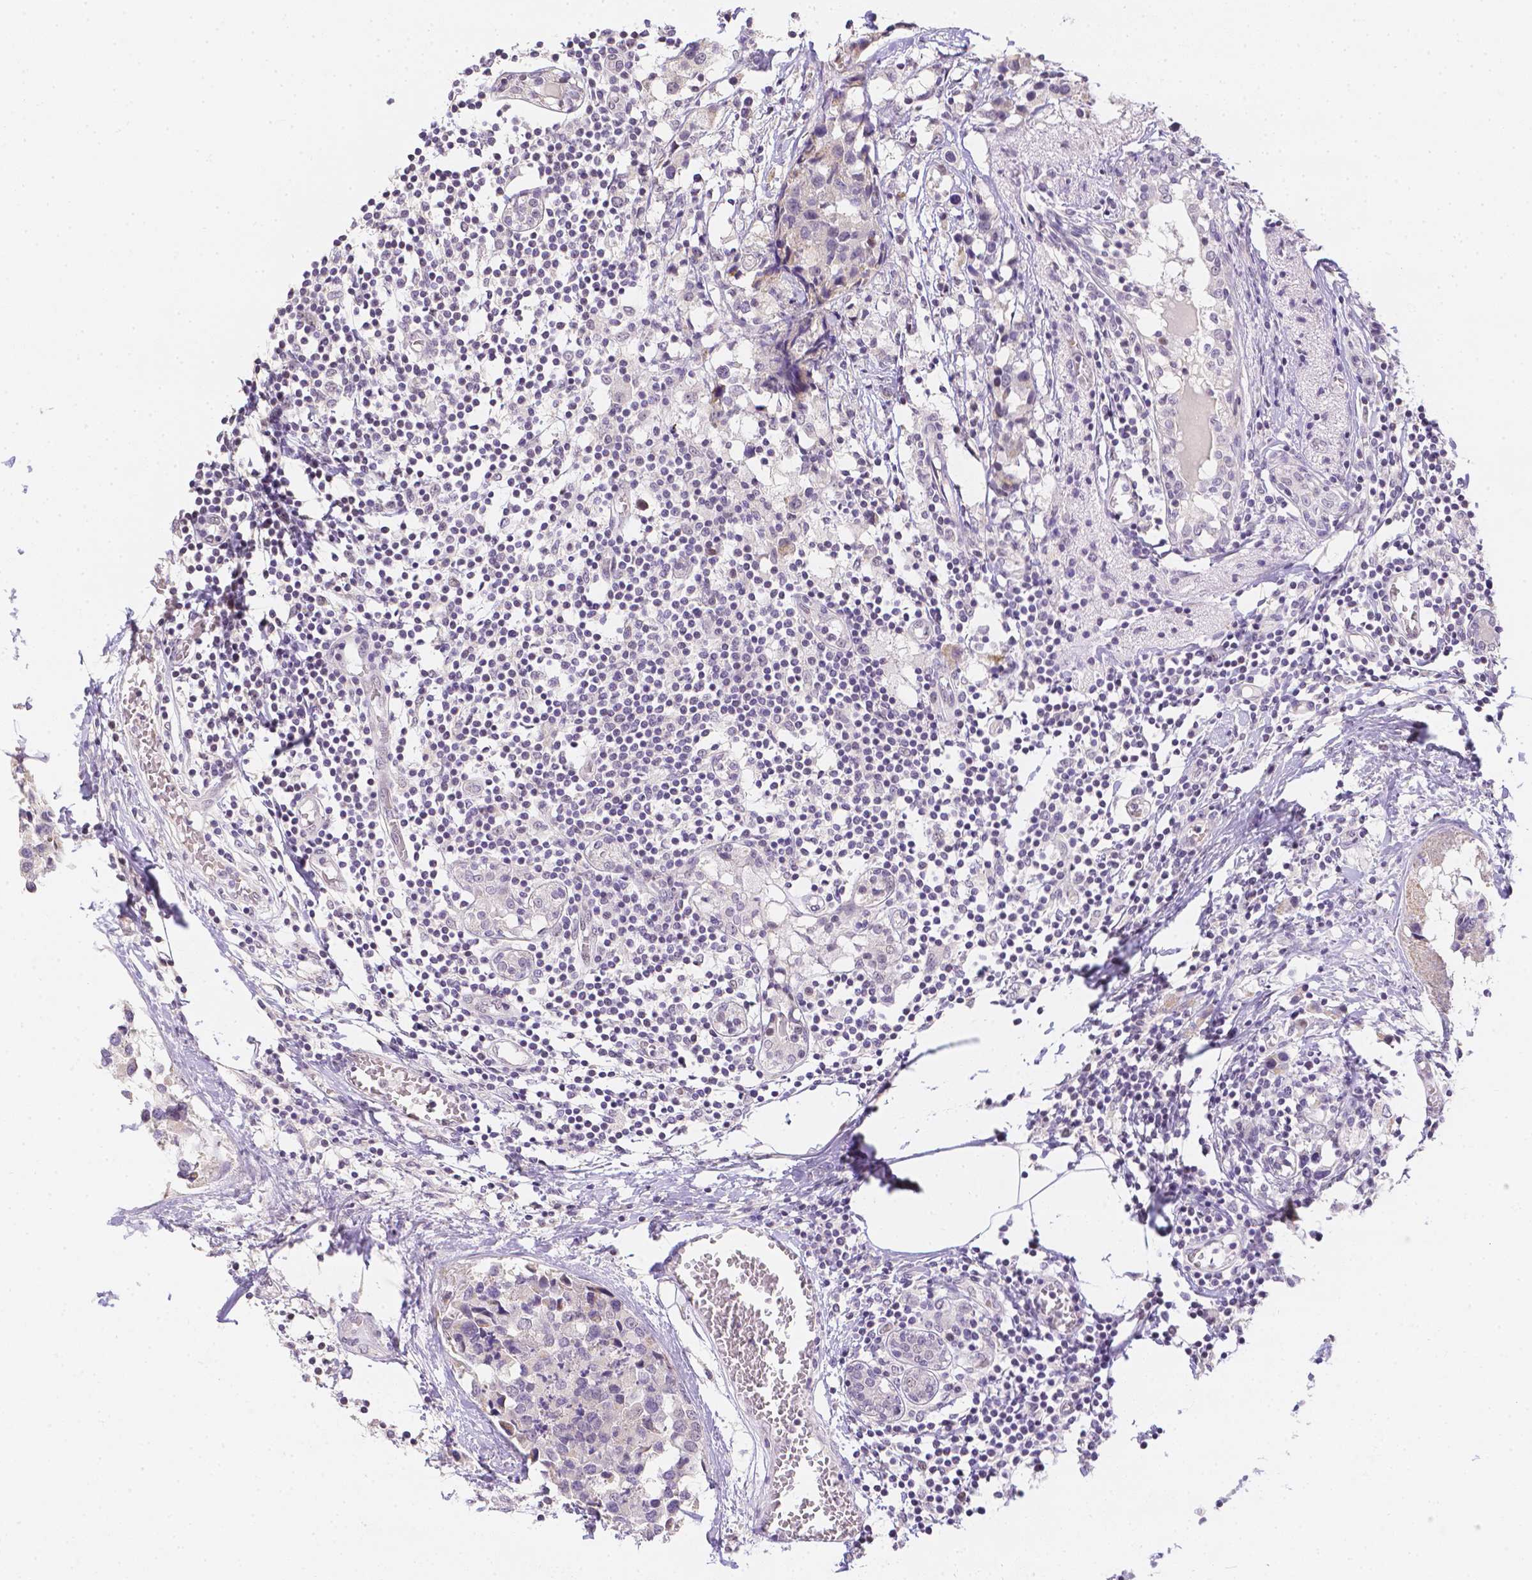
{"staining": {"intensity": "negative", "quantity": "none", "location": "none"}, "tissue": "breast cancer", "cell_type": "Tumor cells", "image_type": "cancer", "snomed": [{"axis": "morphology", "description": "Lobular carcinoma"}, {"axis": "topography", "description": "Breast"}], "caption": "An immunohistochemistry histopathology image of breast cancer (lobular carcinoma) is shown. There is no staining in tumor cells of breast cancer (lobular carcinoma).", "gene": "ZNF280B", "patient": {"sex": "female", "age": 59}}